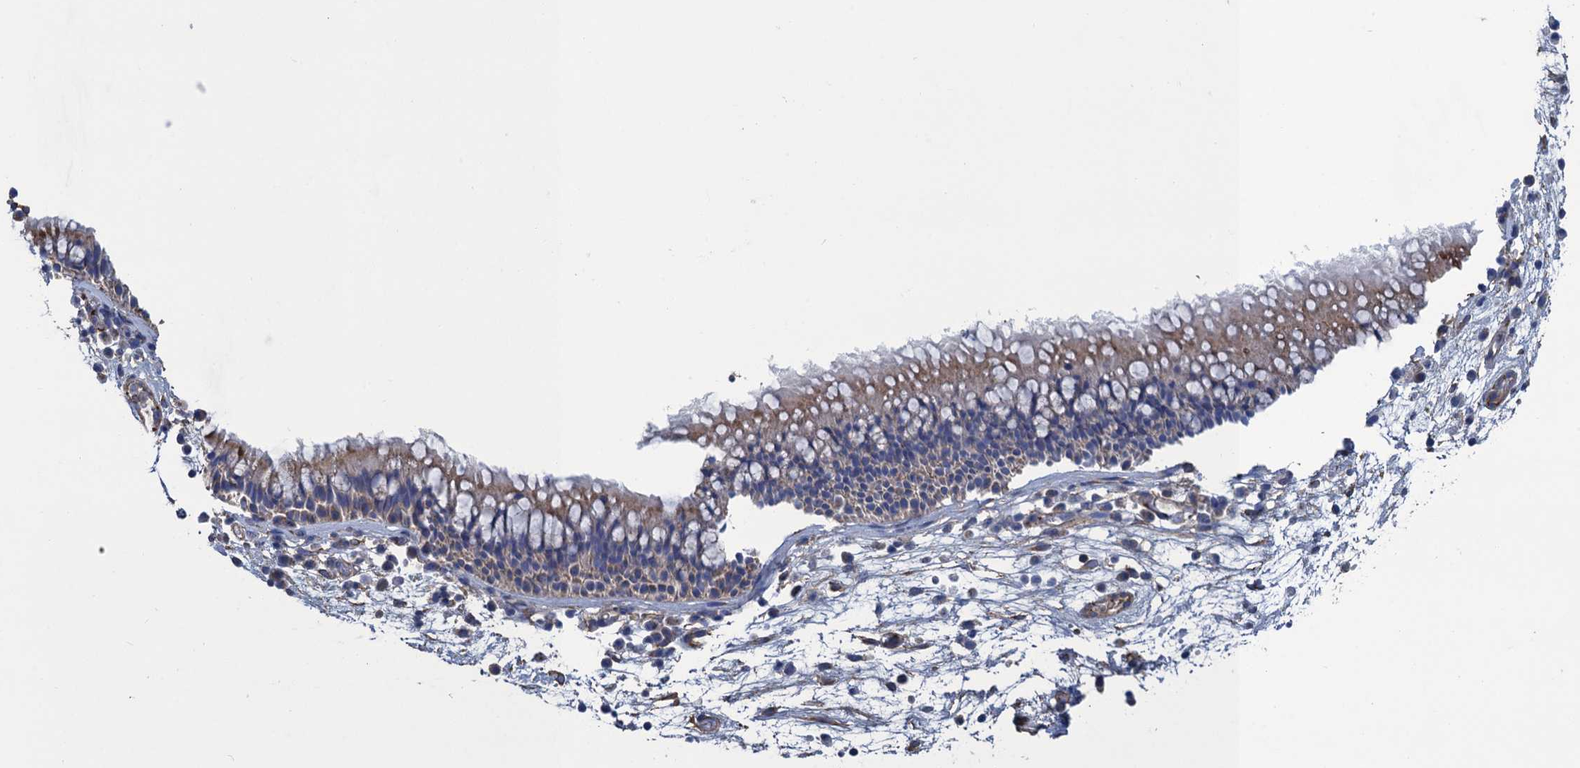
{"staining": {"intensity": "moderate", "quantity": "25%-75%", "location": "cytoplasmic/membranous"}, "tissue": "nasopharynx", "cell_type": "Respiratory epithelial cells", "image_type": "normal", "snomed": [{"axis": "morphology", "description": "Normal tissue, NOS"}, {"axis": "morphology", "description": "Inflammation, NOS"}, {"axis": "morphology", "description": "Malignant melanoma, Metastatic site"}, {"axis": "topography", "description": "Nasopharynx"}], "caption": "This histopathology image exhibits benign nasopharynx stained with immunohistochemistry to label a protein in brown. The cytoplasmic/membranous of respiratory epithelial cells show moderate positivity for the protein. Nuclei are counter-stained blue.", "gene": "ENSG00000260643", "patient": {"sex": "male", "age": 70}}